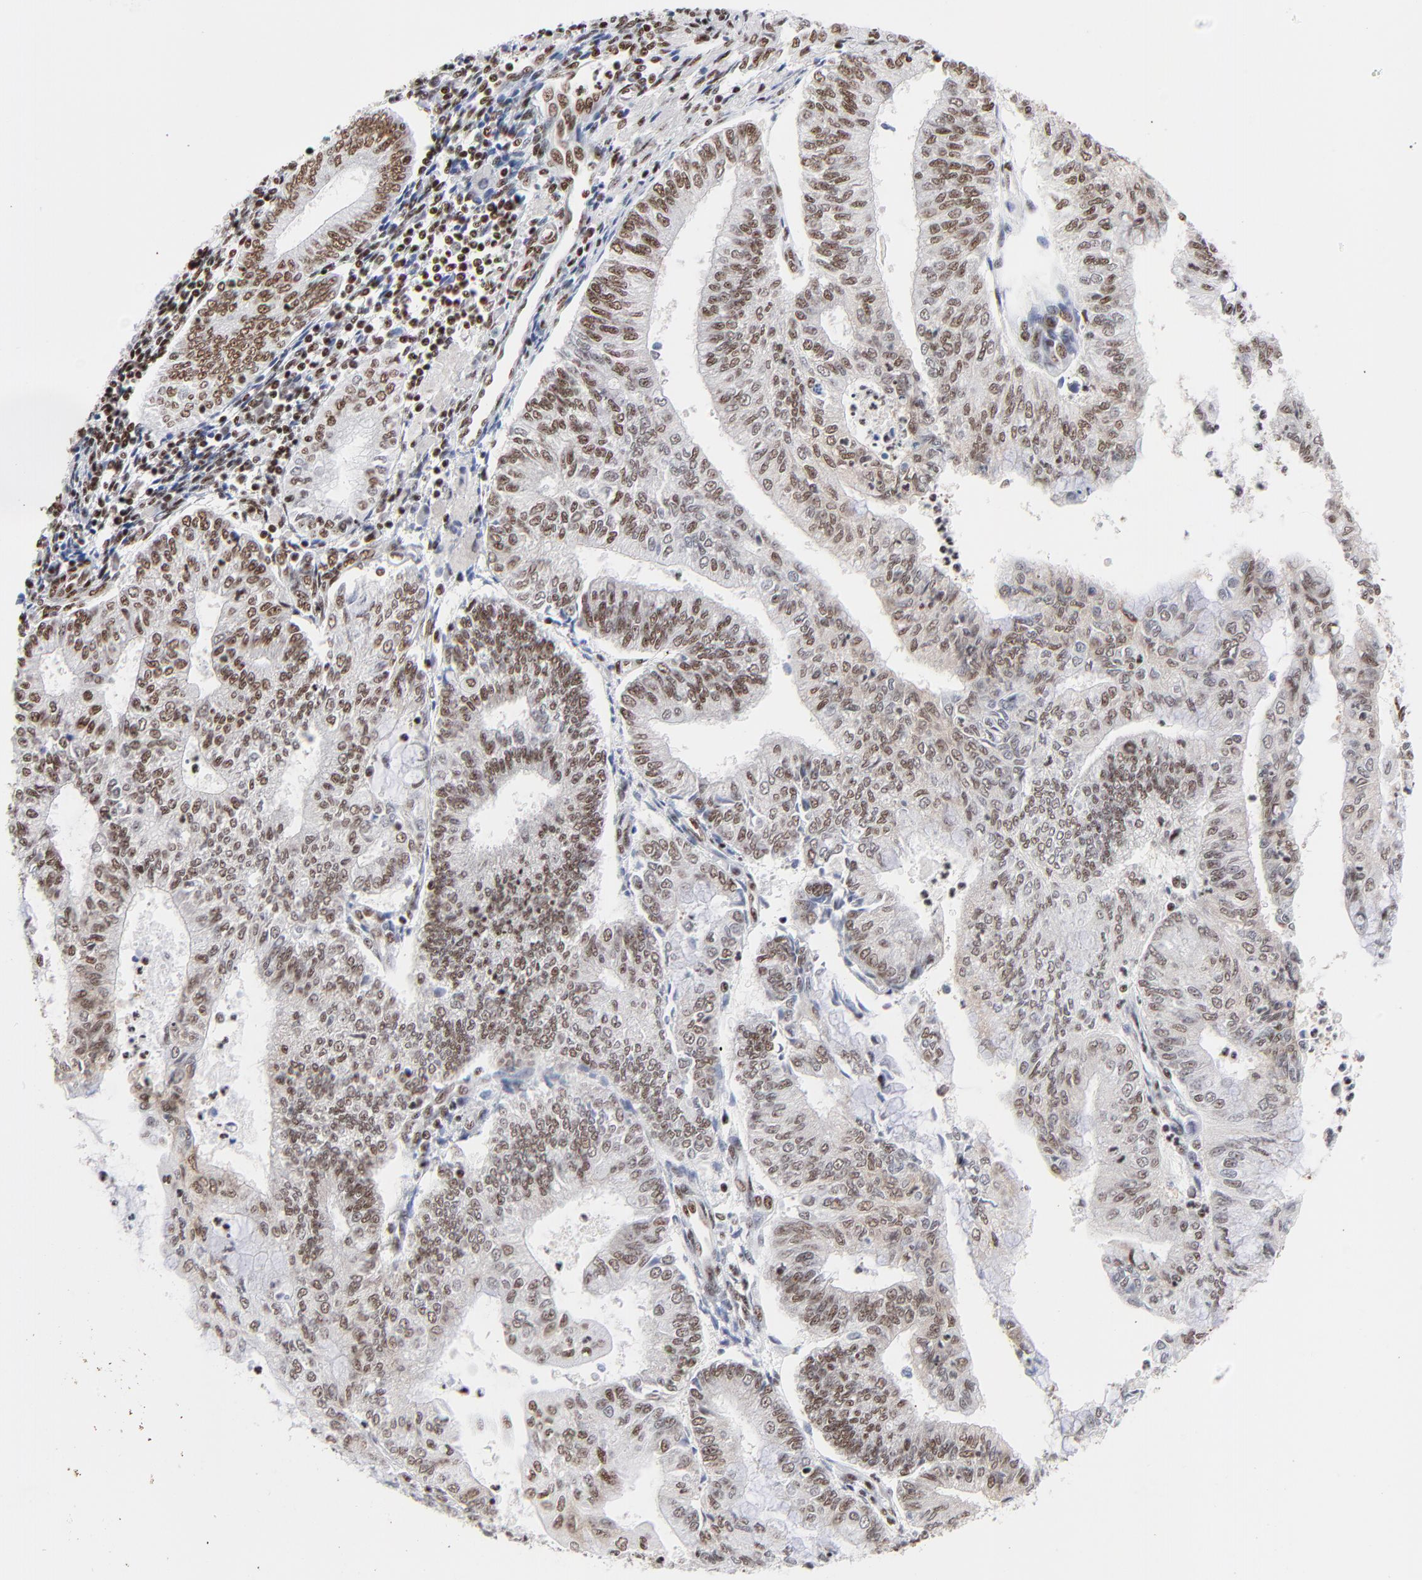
{"staining": {"intensity": "moderate", "quantity": "25%-75%", "location": "nuclear"}, "tissue": "endometrial cancer", "cell_type": "Tumor cells", "image_type": "cancer", "snomed": [{"axis": "morphology", "description": "Adenocarcinoma, NOS"}, {"axis": "topography", "description": "Endometrium"}], "caption": "Moderate nuclear positivity is appreciated in about 25%-75% of tumor cells in endometrial adenocarcinoma.", "gene": "CREB1", "patient": {"sex": "female", "age": 59}}